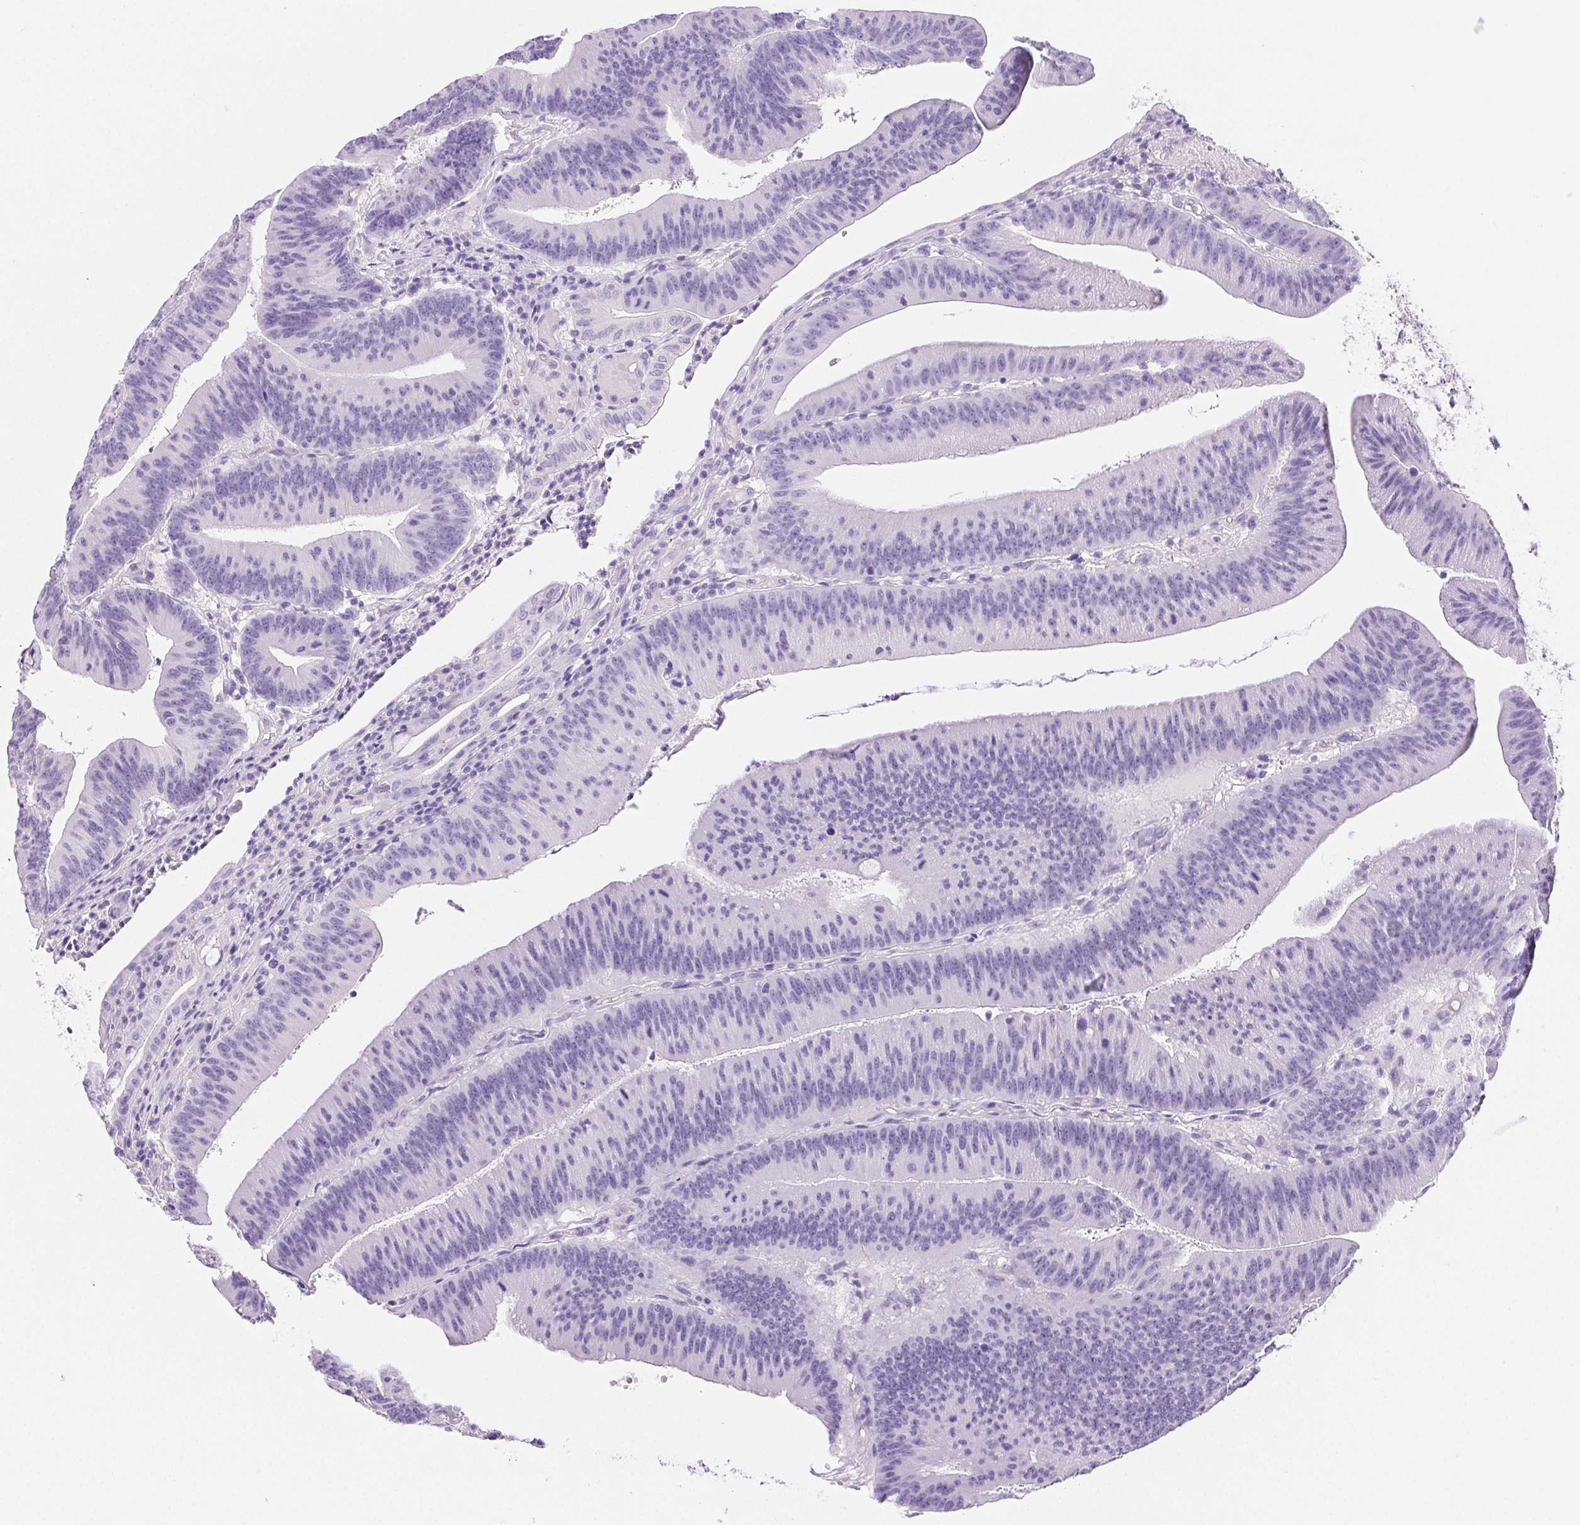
{"staining": {"intensity": "negative", "quantity": "none", "location": "none"}, "tissue": "colorectal cancer", "cell_type": "Tumor cells", "image_type": "cancer", "snomed": [{"axis": "morphology", "description": "Adenocarcinoma, NOS"}, {"axis": "topography", "description": "Colon"}], "caption": "IHC image of neoplastic tissue: human colorectal adenocarcinoma stained with DAB (3,3'-diaminobenzidine) reveals no significant protein staining in tumor cells.", "gene": "PNLIP", "patient": {"sex": "female", "age": 78}}